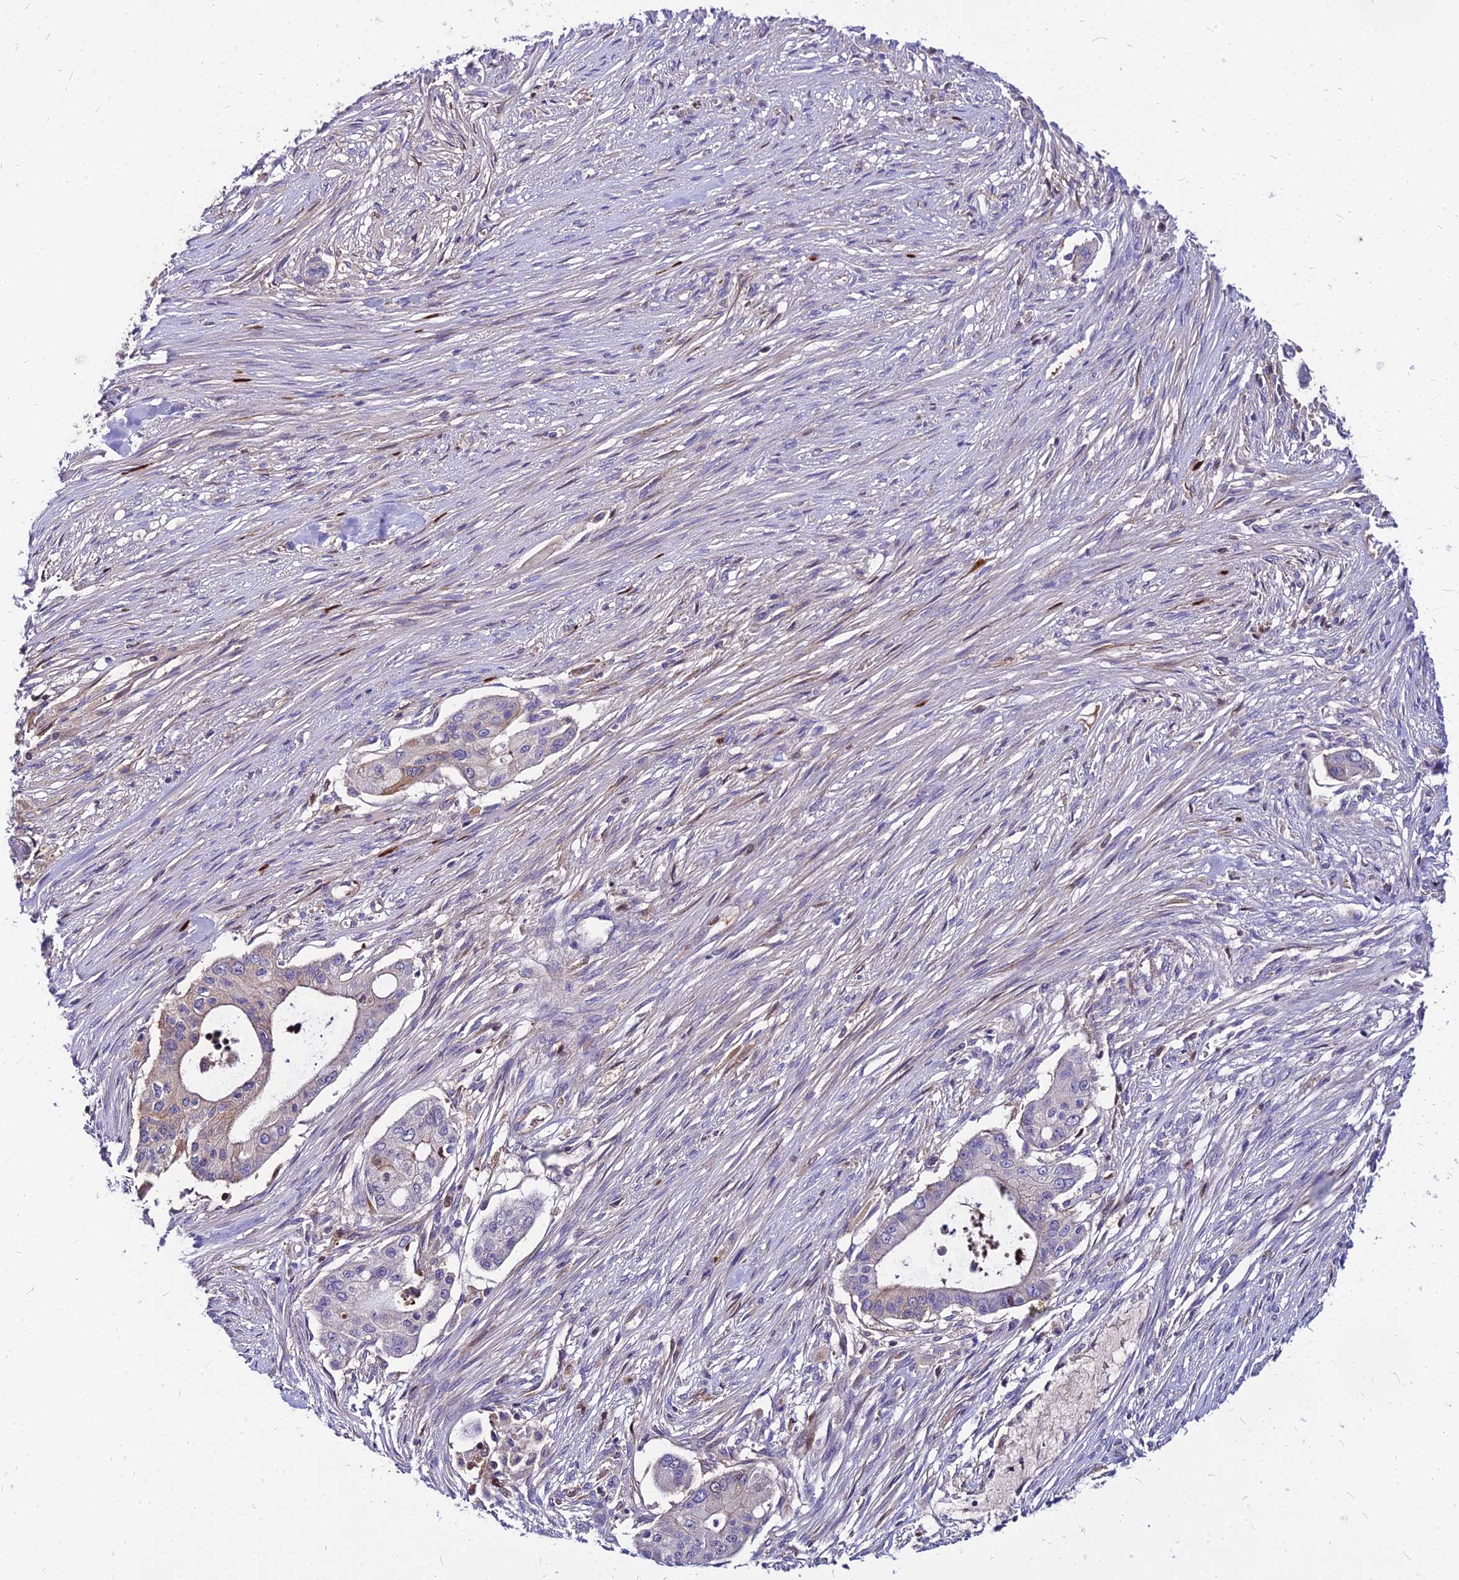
{"staining": {"intensity": "moderate", "quantity": "<25%", "location": "cytoplasmic/membranous"}, "tissue": "pancreatic cancer", "cell_type": "Tumor cells", "image_type": "cancer", "snomed": [{"axis": "morphology", "description": "Adenocarcinoma, NOS"}, {"axis": "topography", "description": "Pancreas"}], "caption": "Immunohistochemistry (DAB) staining of human pancreatic cancer exhibits moderate cytoplasmic/membranous protein expression in about <25% of tumor cells.", "gene": "ACSM6", "patient": {"sex": "male", "age": 46}}